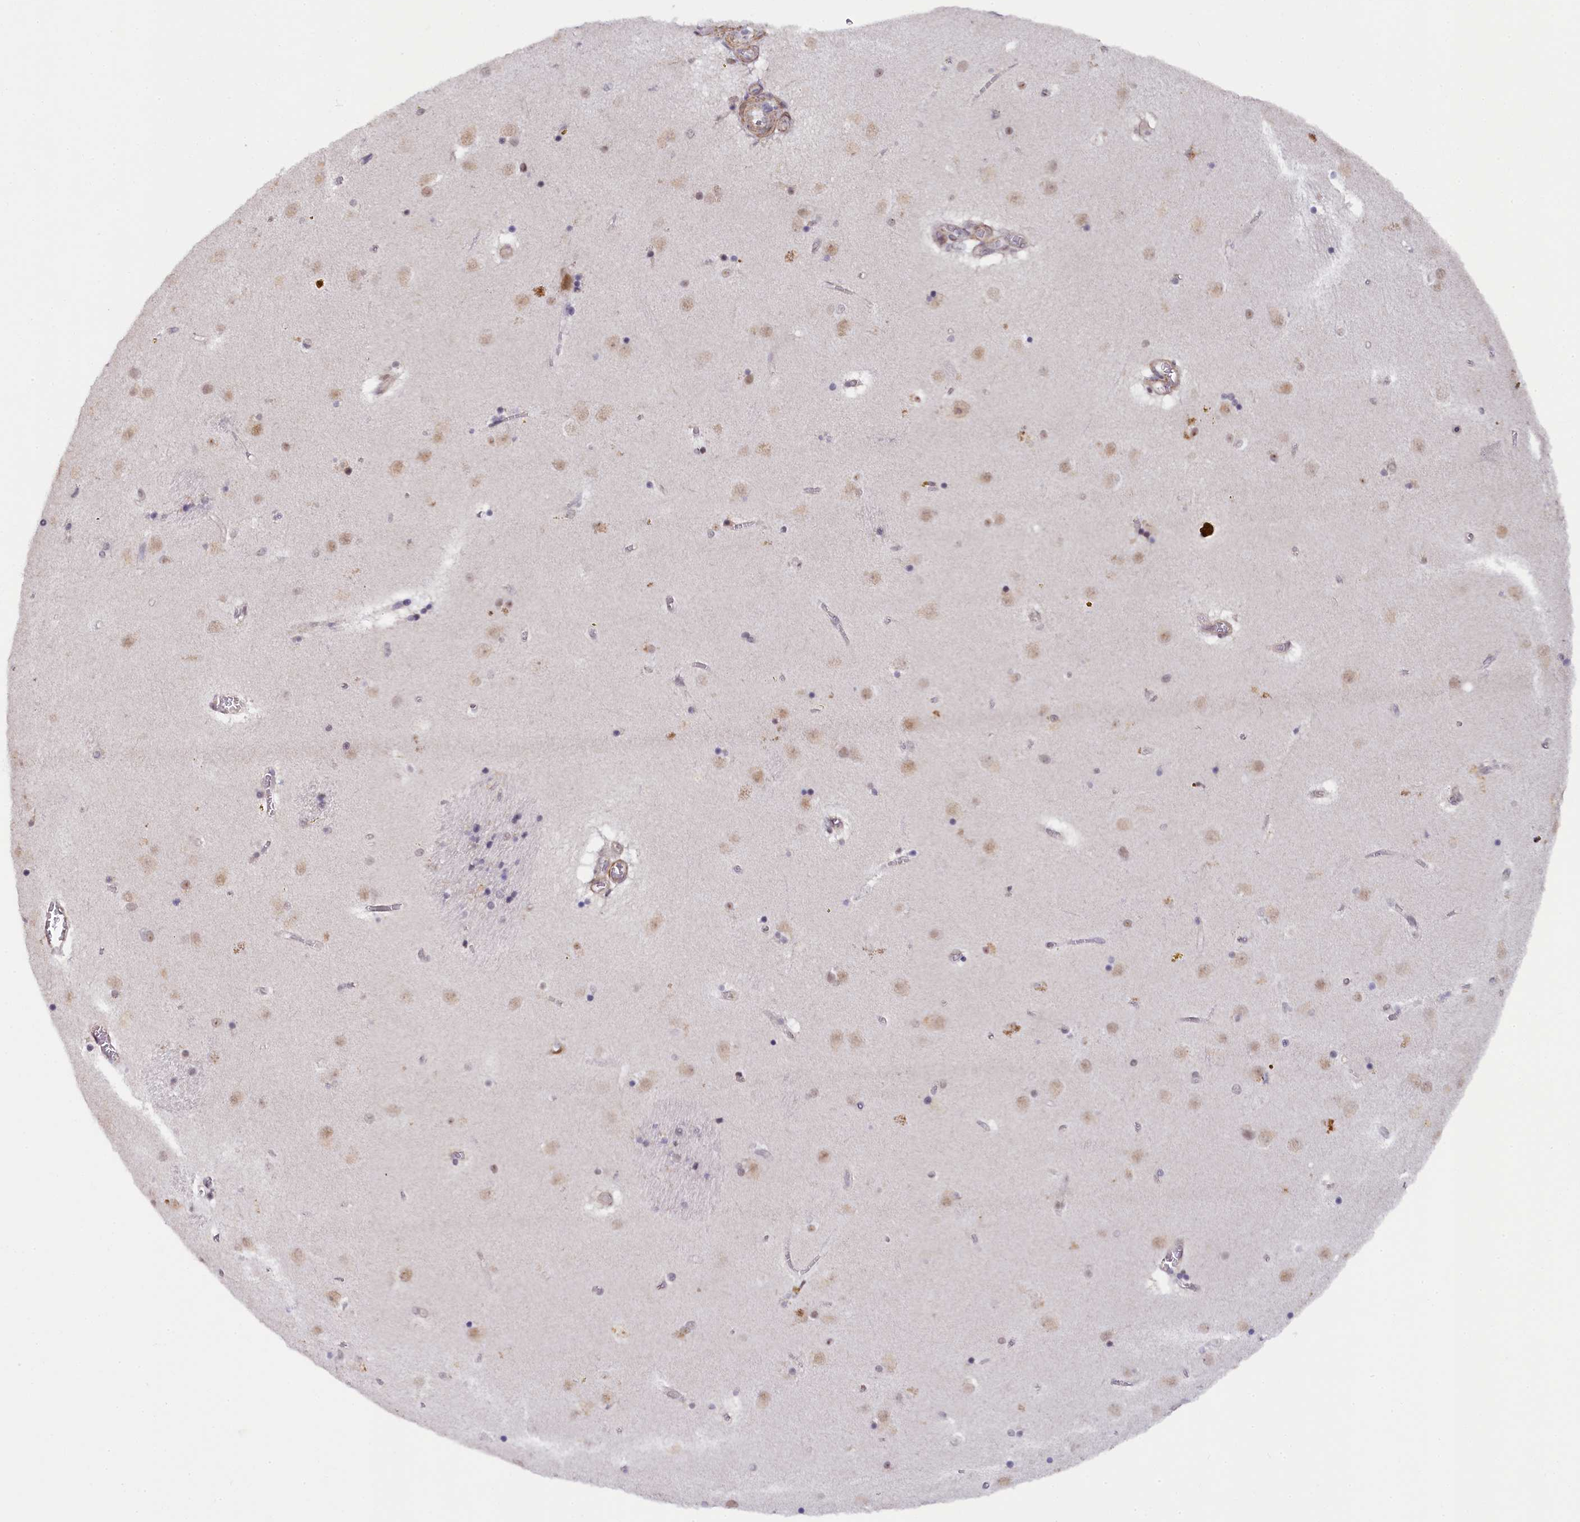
{"staining": {"intensity": "negative", "quantity": "none", "location": "none"}, "tissue": "caudate", "cell_type": "Glial cells", "image_type": "normal", "snomed": [{"axis": "morphology", "description": "Normal tissue, NOS"}, {"axis": "topography", "description": "Lateral ventricle wall"}], "caption": "IHC histopathology image of unremarkable caudate stained for a protein (brown), which shows no expression in glial cells. (Brightfield microscopy of DAB IHC at high magnification).", "gene": "INTS14", "patient": {"sex": "male", "age": 70}}